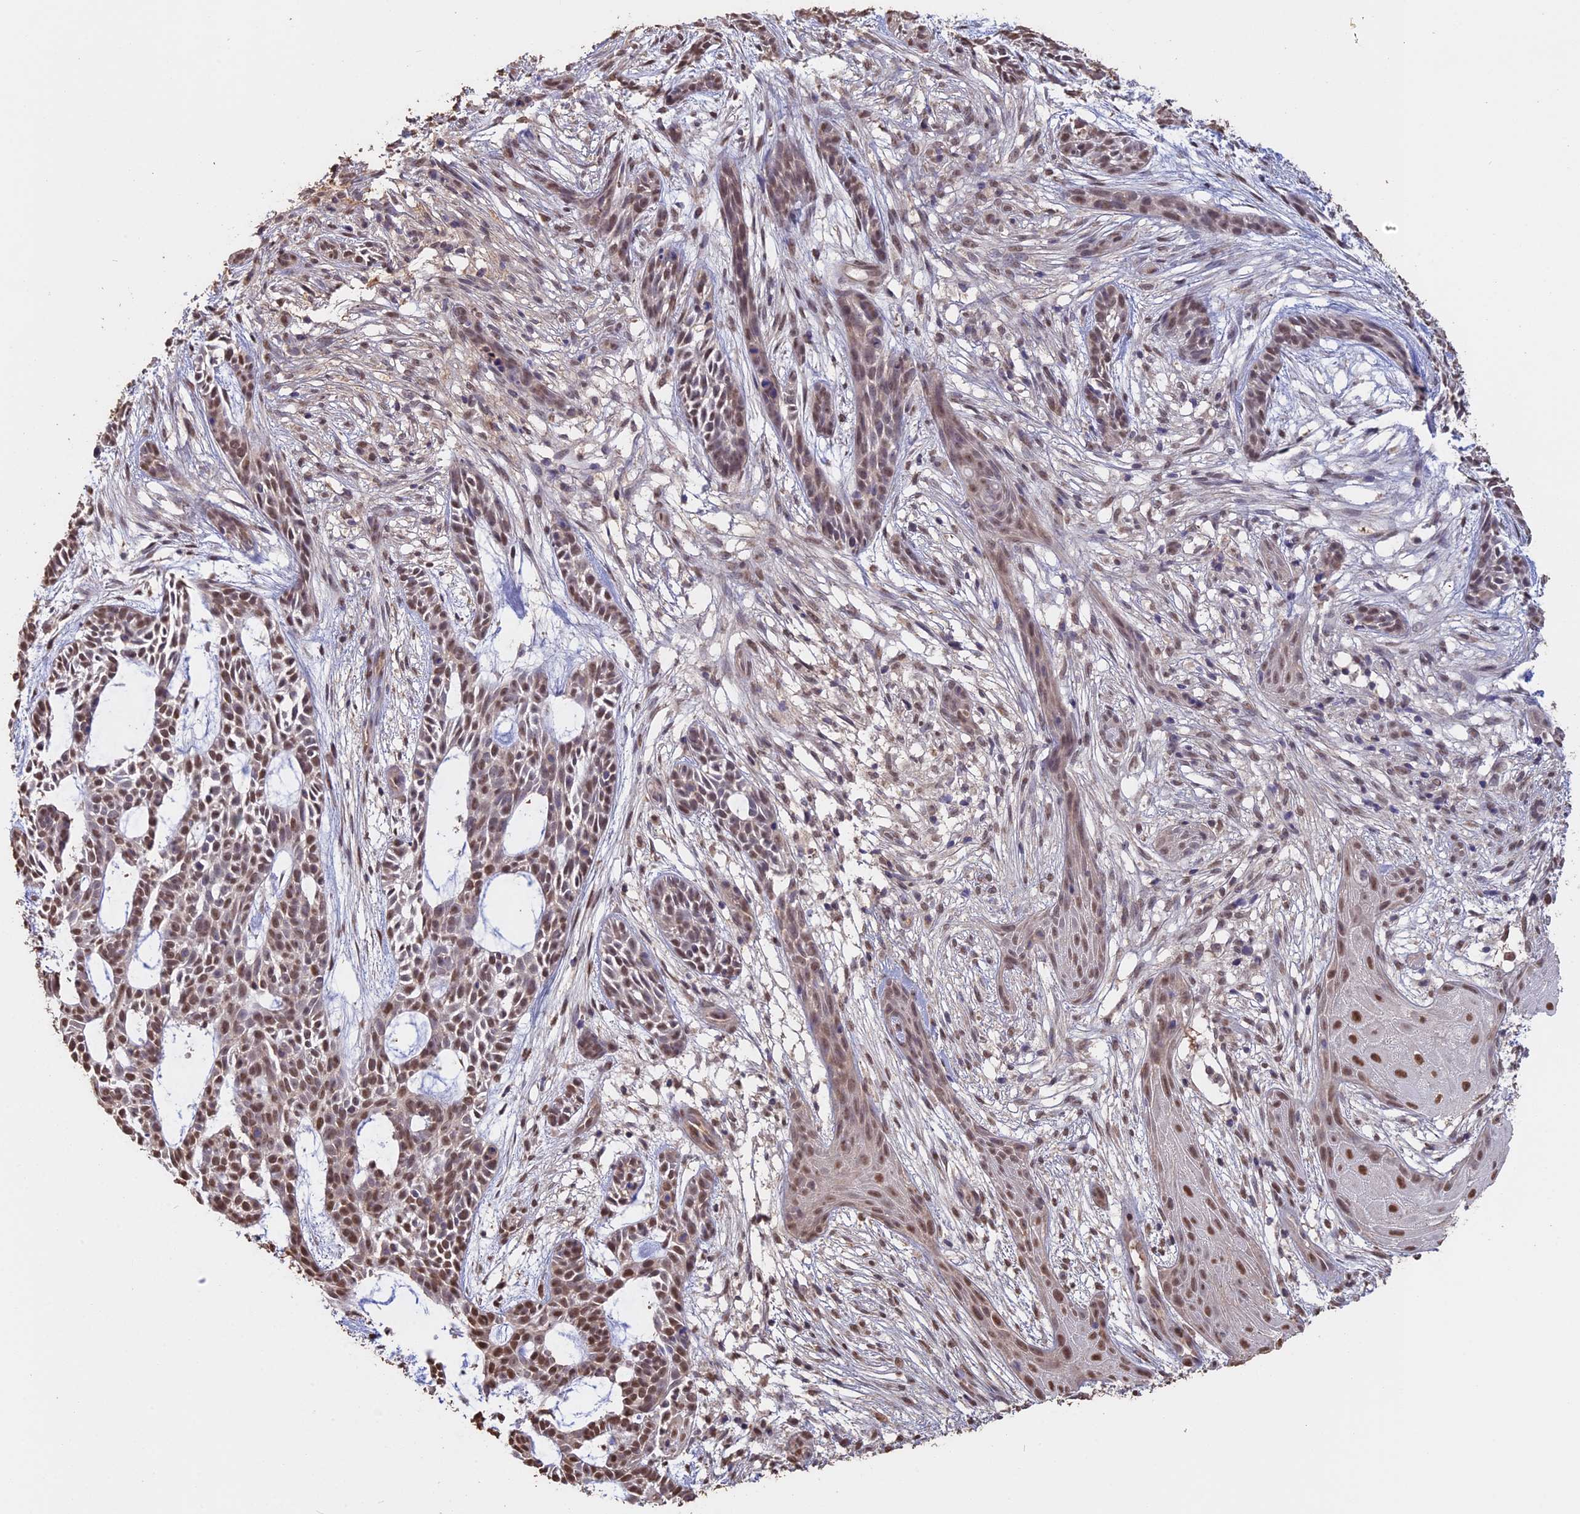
{"staining": {"intensity": "moderate", "quantity": ">75%", "location": "nuclear"}, "tissue": "skin cancer", "cell_type": "Tumor cells", "image_type": "cancer", "snomed": [{"axis": "morphology", "description": "Basal cell carcinoma"}, {"axis": "topography", "description": "Skin"}], "caption": "Immunohistochemistry (IHC) histopathology image of neoplastic tissue: human skin basal cell carcinoma stained using IHC exhibits medium levels of moderate protein expression localized specifically in the nuclear of tumor cells, appearing as a nuclear brown color.", "gene": "PSMC6", "patient": {"sex": "male", "age": 89}}